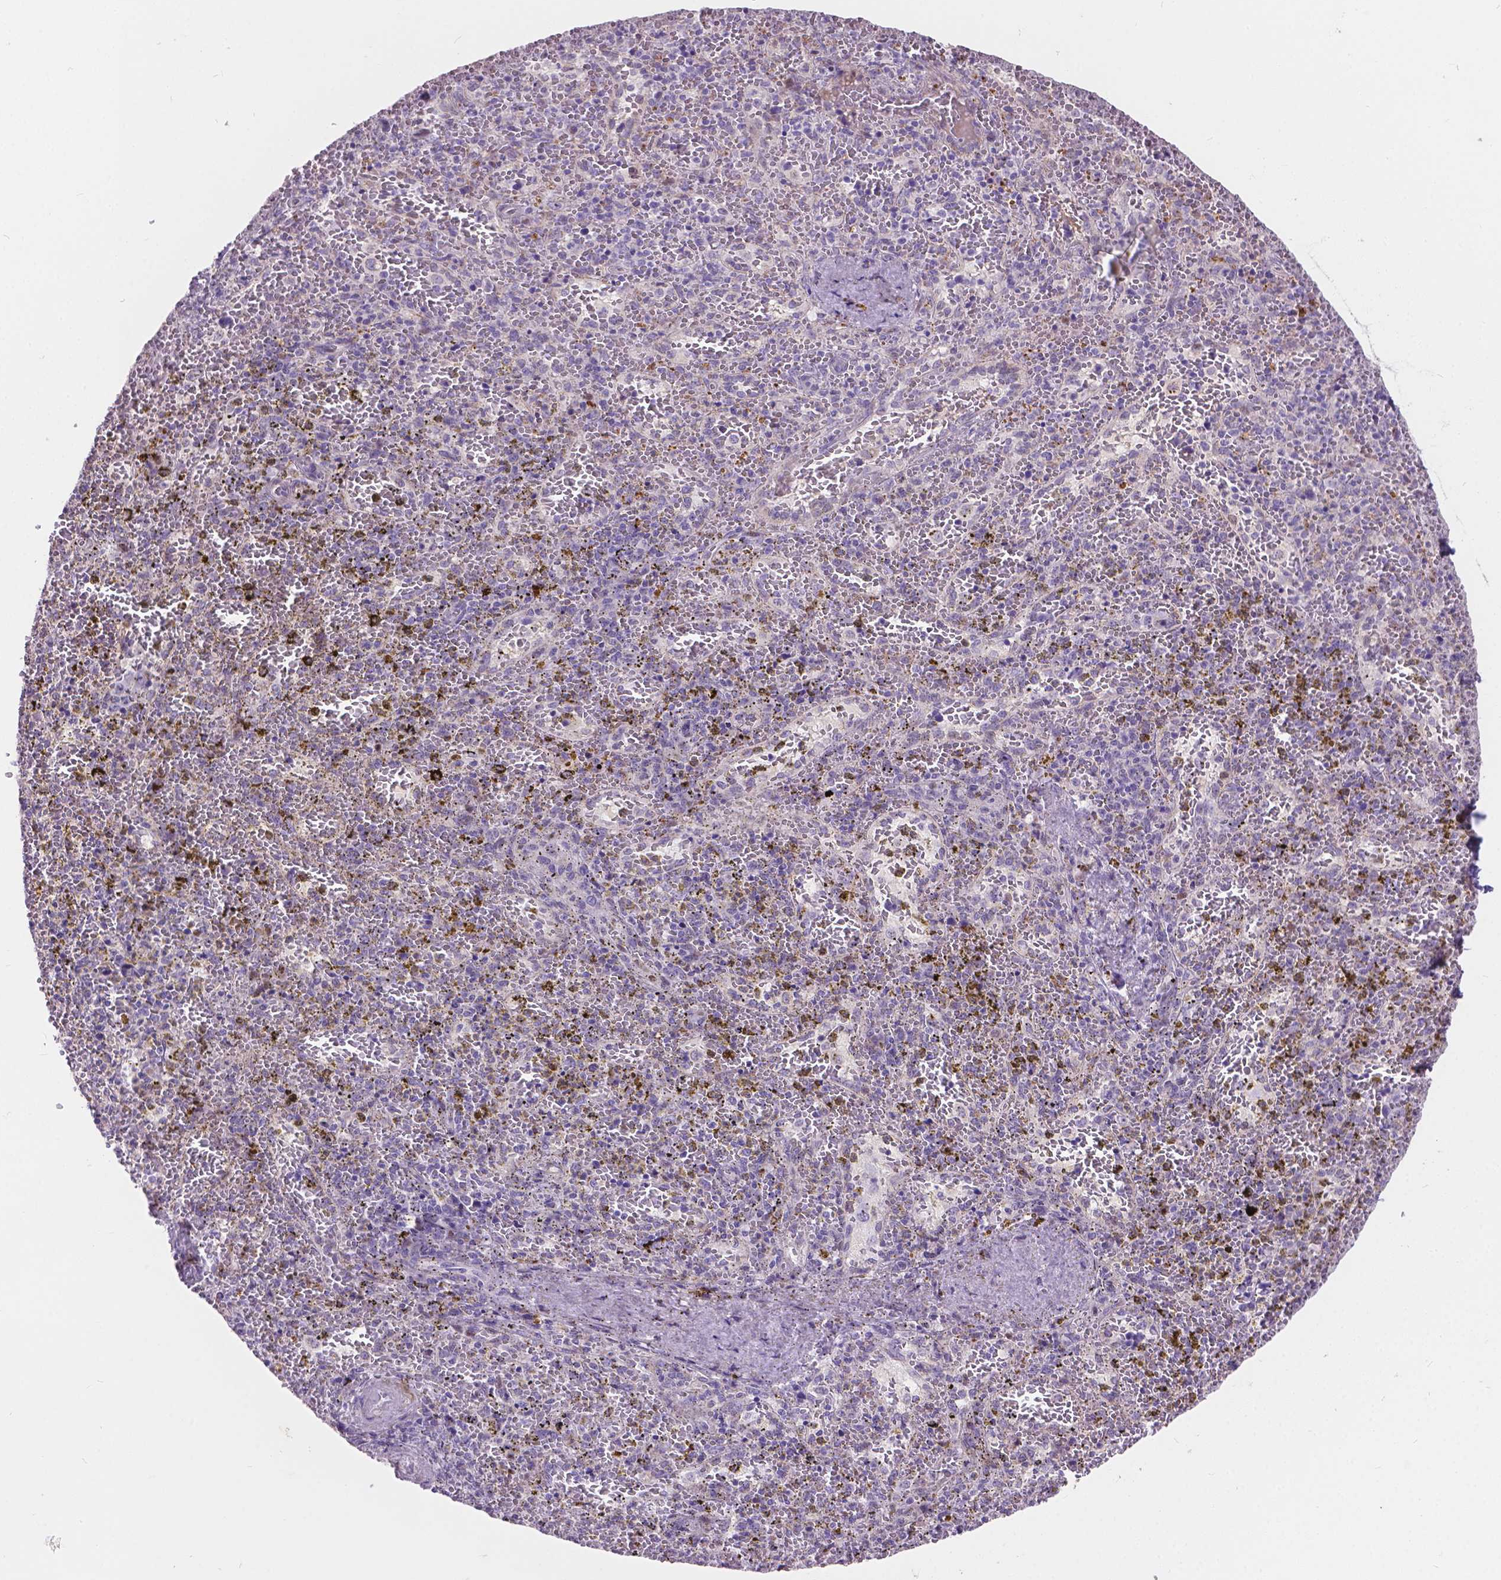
{"staining": {"intensity": "negative", "quantity": "none", "location": "none"}, "tissue": "spleen", "cell_type": "Cells in red pulp", "image_type": "normal", "snomed": [{"axis": "morphology", "description": "Normal tissue, NOS"}, {"axis": "topography", "description": "Spleen"}], "caption": "The IHC image has no significant positivity in cells in red pulp of spleen.", "gene": "MYH14", "patient": {"sex": "female", "age": 50}}